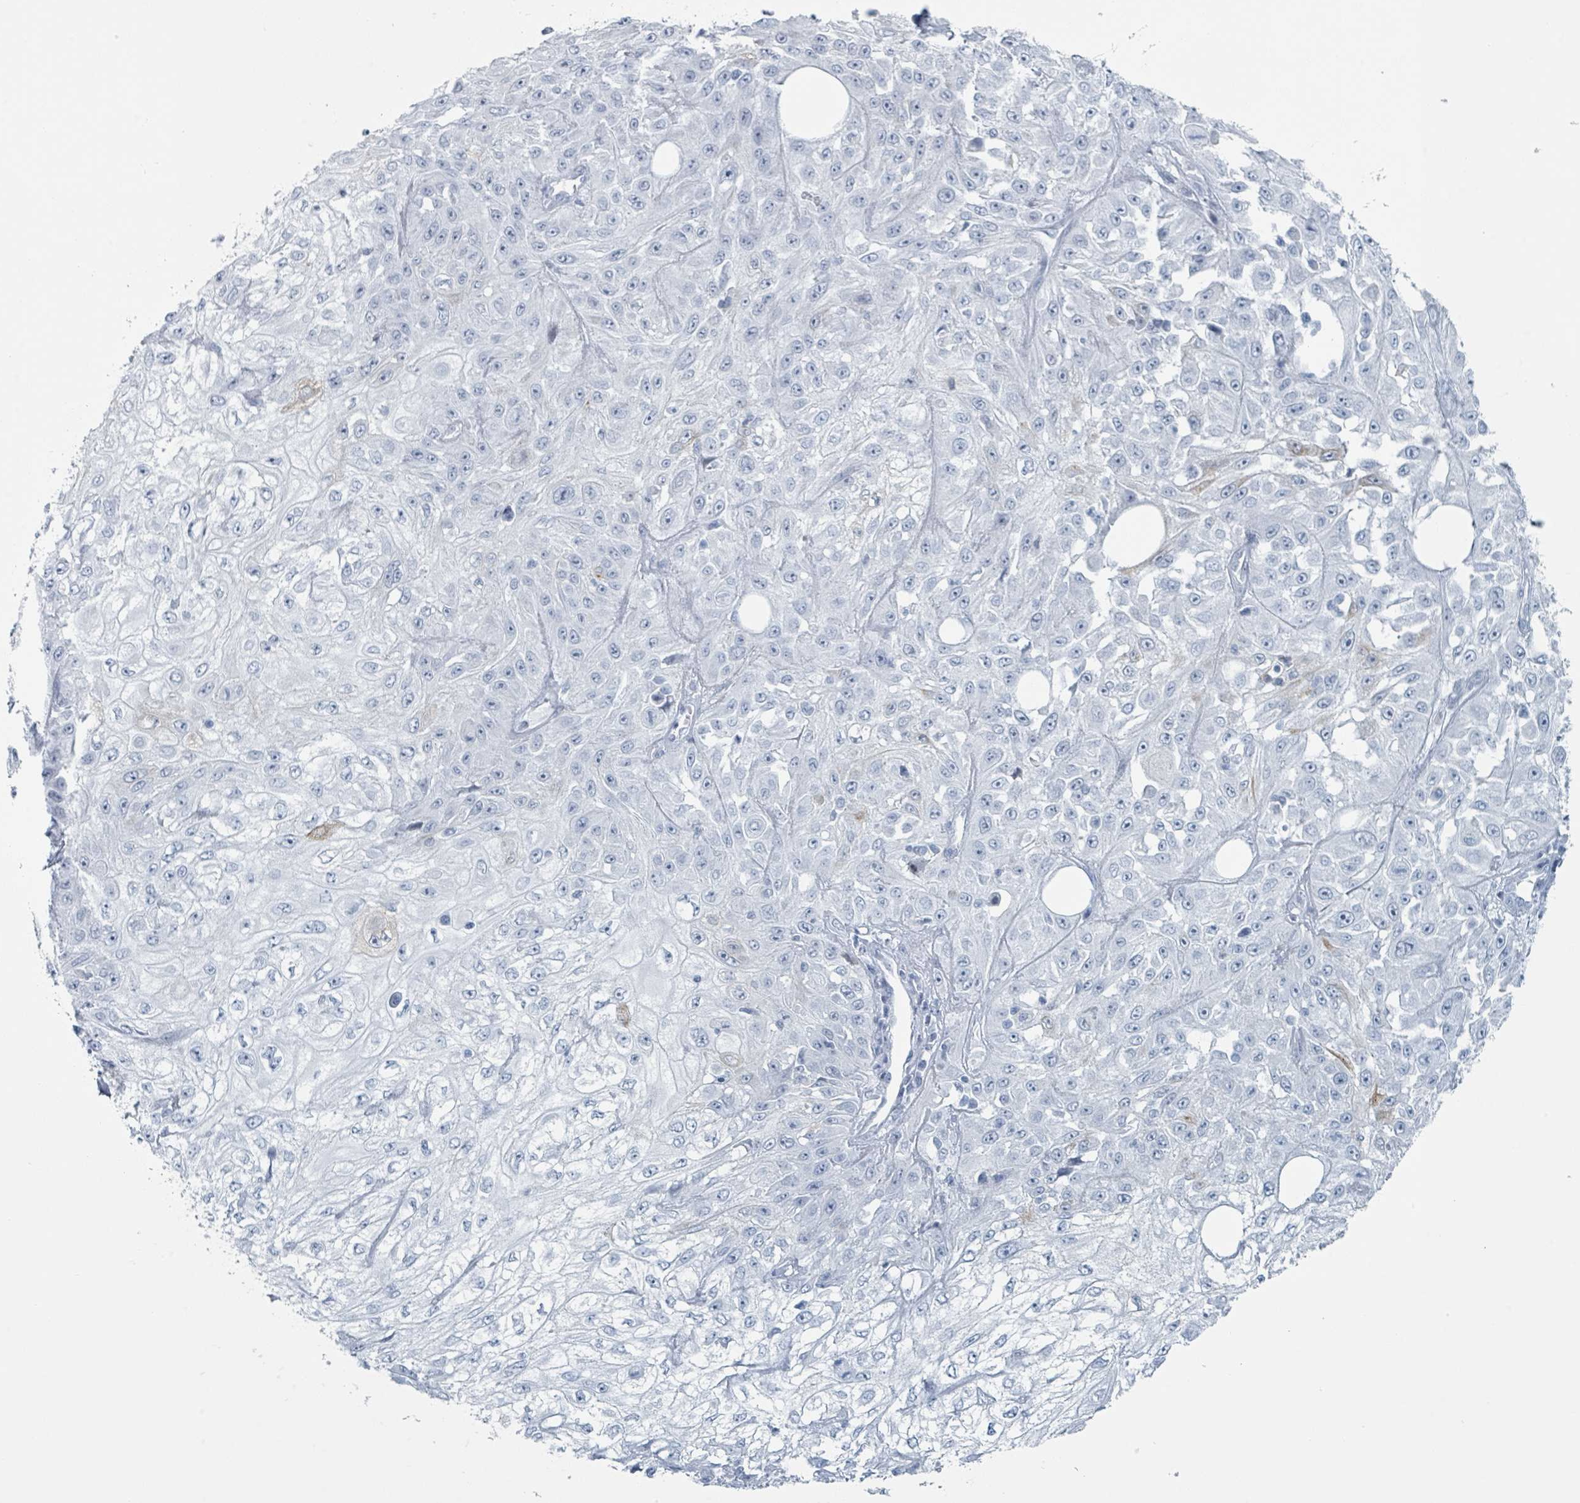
{"staining": {"intensity": "negative", "quantity": "none", "location": "none"}, "tissue": "skin cancer", "cell_type": "Tumor cells", "image_type": "cancer", "snomed": [{"axis": "morphology", "description": "Squamous cell carcinoma, NOS"}, {"axis": "morphology", "description": "Squamous cell carcinoma, metastatic, NOS"}, {"axis": "topography", "description": "Skin"}, {"axis": "topography", "description": "Lymph node"}], "caption": "A photomicrograph of skin cancer (squamous cell carcinoma) stained for a protein exhibits no brown staining in tumor cells. (DAB immunohistochemistry (IHC) visualized using brightfield microscopy, high magnification).", "gene": "GPR15LG", "patient": {"sex": "male", "age": 75}}